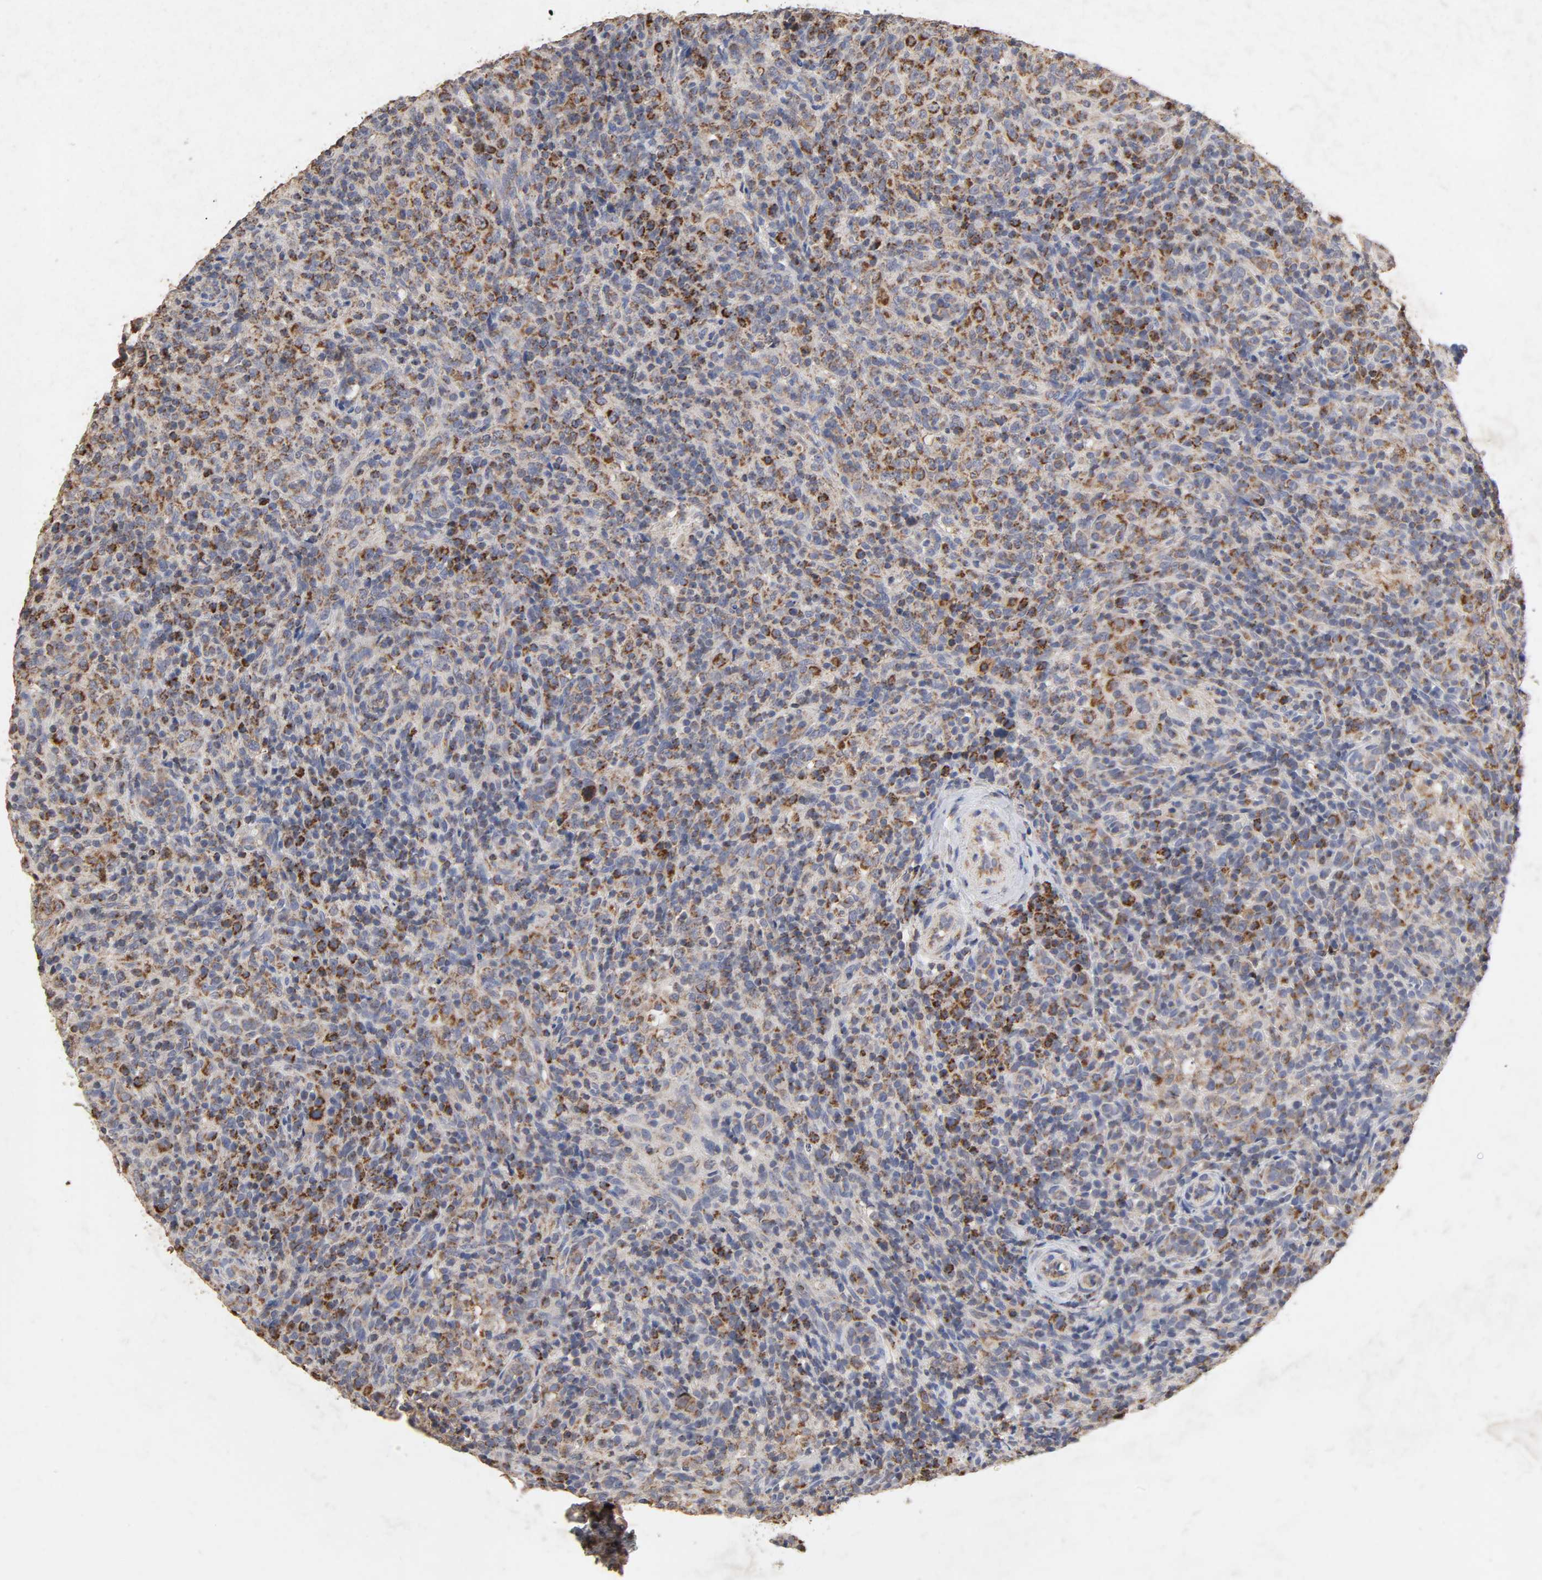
{"staining": {"intensity": "moderate", "quantity": ">75%", "location": "cytoplasmic/membranous"}, "tissue": "lymphoma", "cell_type": "Tumor cells", "image_type": "cancer", "snomed": [{"axis": "morphology", "description": "Malignant lymphoma, non-Hodgkin's type, High grade"}, {"axis": "topography", "description": "Lymph node"}], "caption": "This micrograph displays IHC staining of human malignant lymphoma, non-Hodgkin's type (high-grade), with medium moderate cytoplasmic/membranous positivity in approximately >75% of tumor cells.", "gene": "CYCS", "patient": {"sex": "female", "age": 76}}